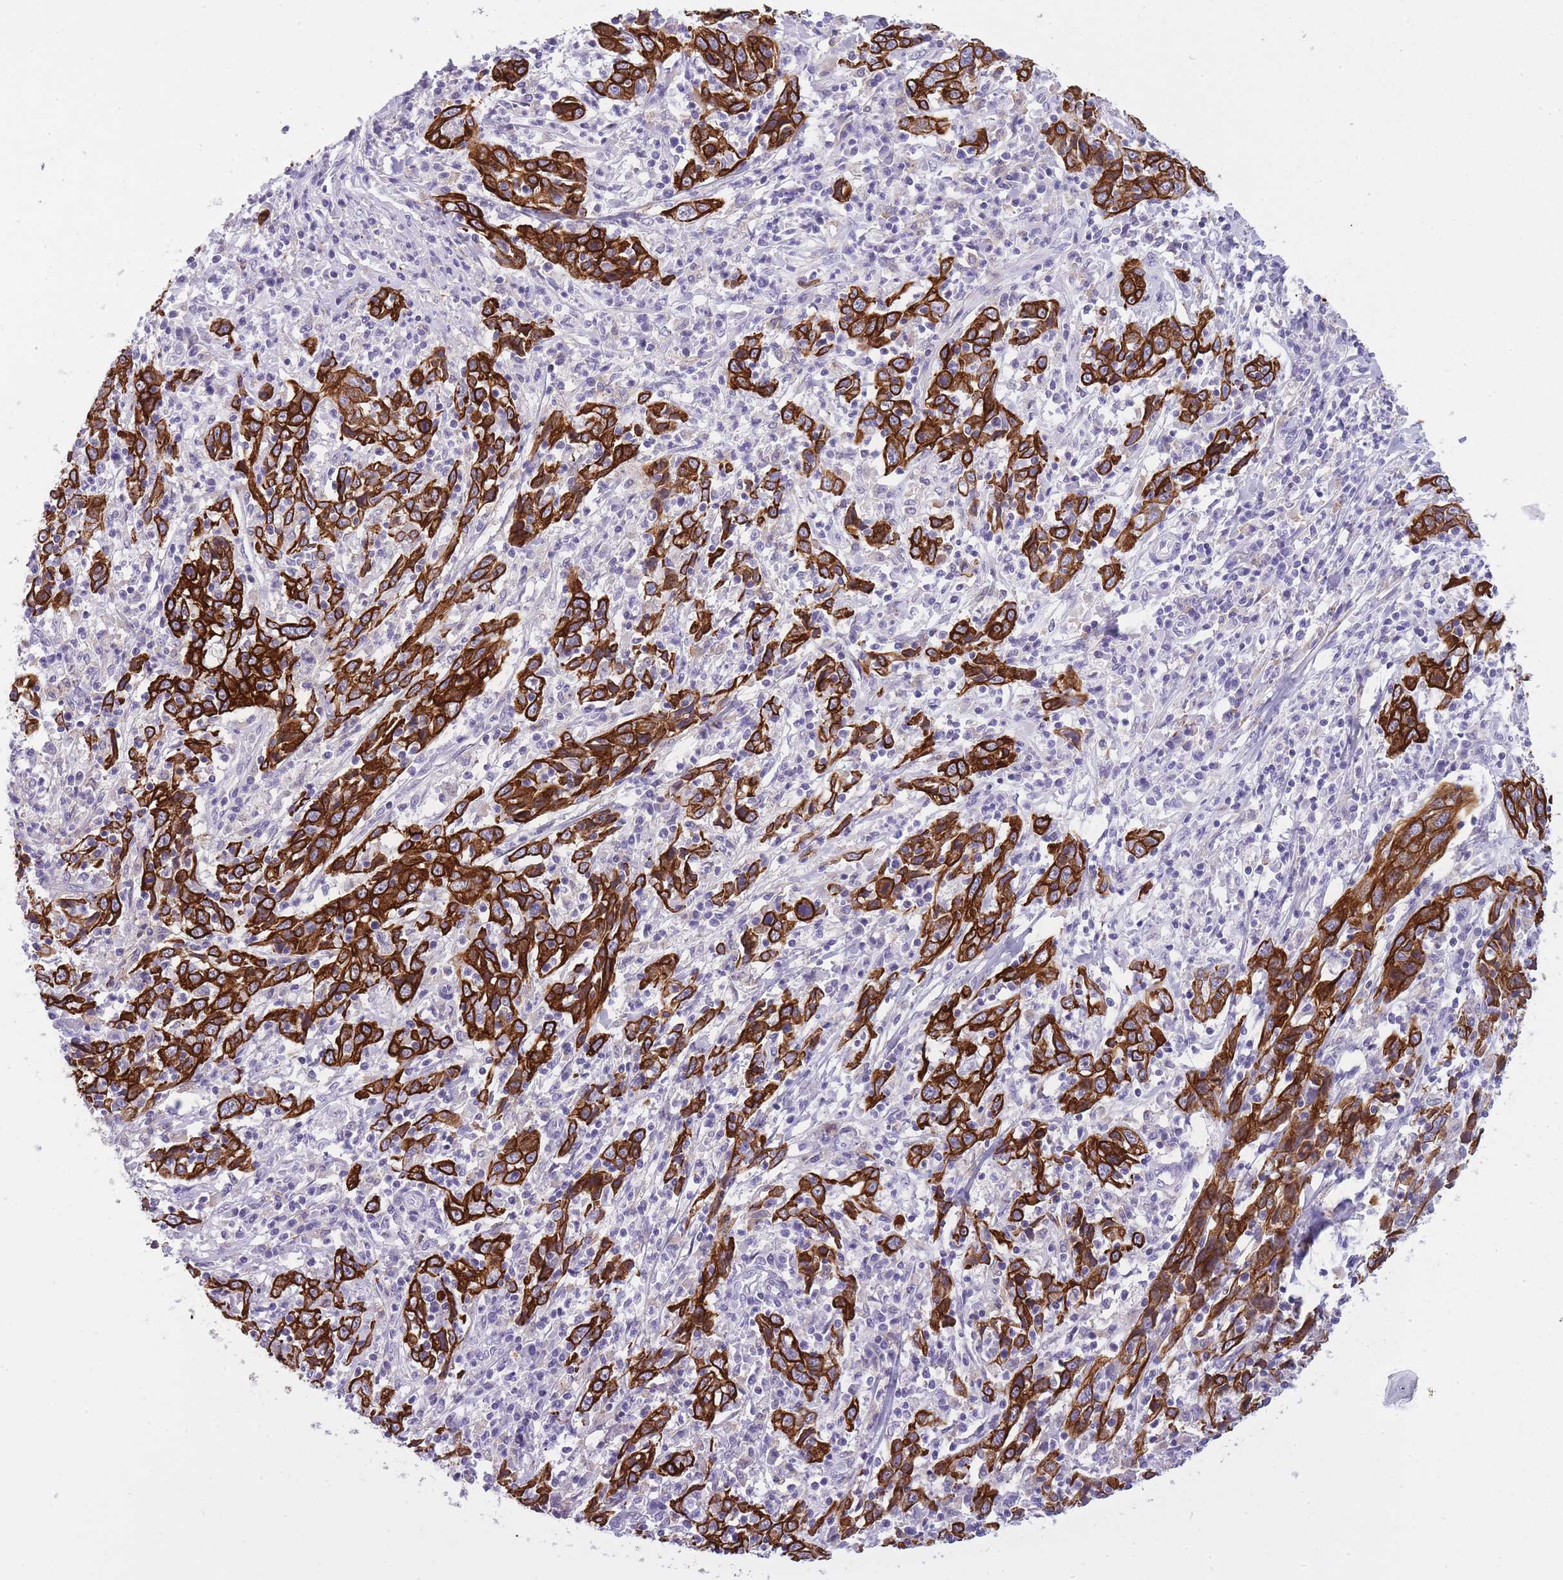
{"staining": {"intensity": "strong", "quantity": ">75%", "location": "cytoplasmic/membranous"}, "tissue": "cervical cancer", "cell_type": "Tumor cells", "image_type": "cancer", "snomed": [{"axis": "morphology", "description": "Squamous cell carcinoma, NOS"}, {"axis": "topography", "description": "Cervix"}], "caption": "A high-resolution histopathology image shows immunohistochemistry staining of cervical squamous cell carcinoma, which shows strong cytoplasmic/membranous staining in approximately >75% of tumor cells.", "gene": "RADX", "patient": {"sex": "female", "age": 46}}